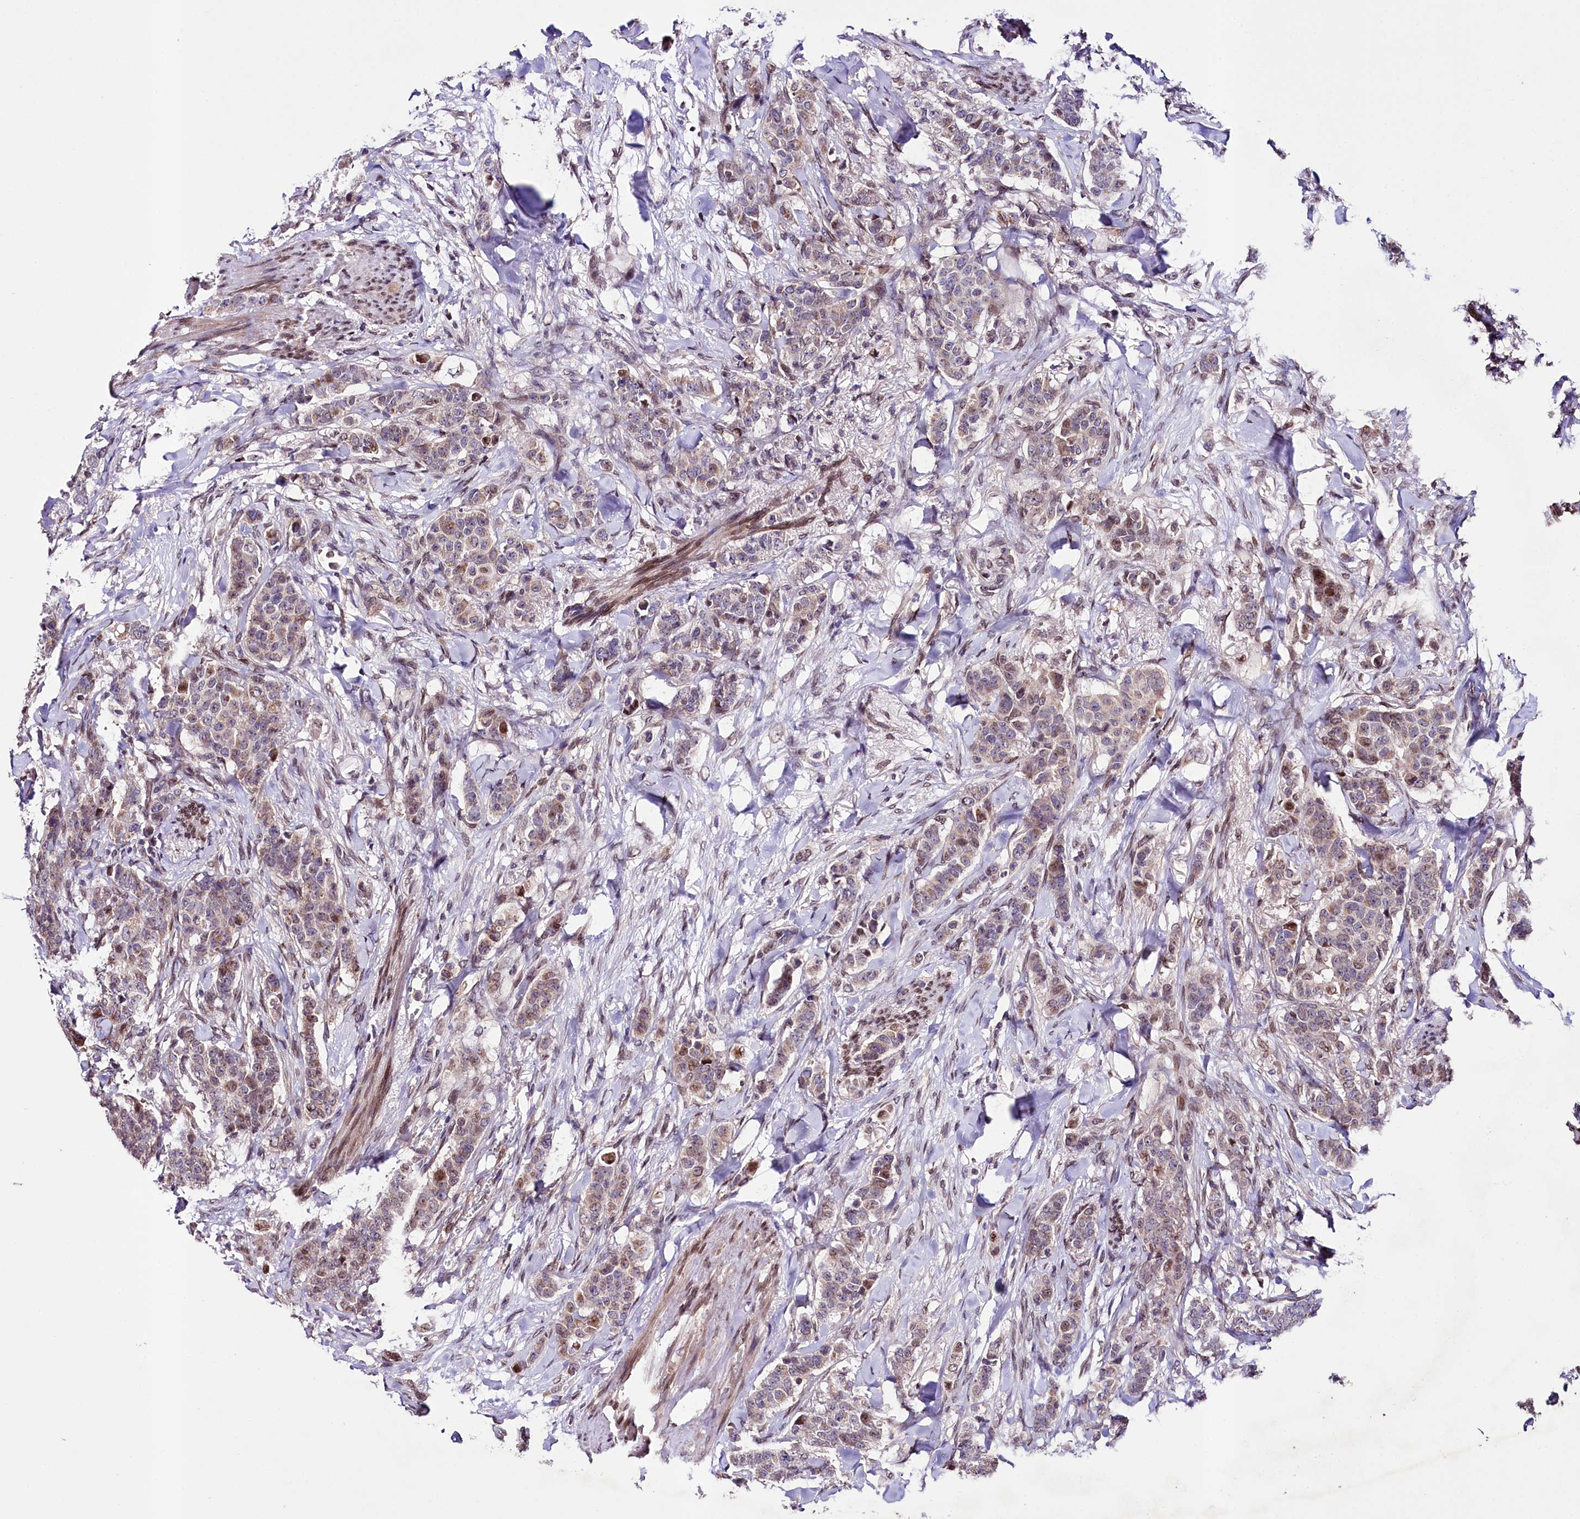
{"staining": {"intensity": "moderate", "quantity": "<25%", "location": "nuclear"}, "tissue": "breast cancer", "cell_type": "Tumor cells", "image_type": "cancer", "snomed": [{"axis": "morphology", "description": "Duct carcinoma"}, {"axis": "topography", "description": "Breast"}], "caption": "Immunohistochemistry (IHC) photomicrograph of human infiltrating ductal carcinoma (breast) stained for a protein (brown), which demonstrates low levels of moderate nuclear staining in about <25% of tumor cells.", "gene": "ZNF226", "patient": {"sex": "female", "age": 40}}